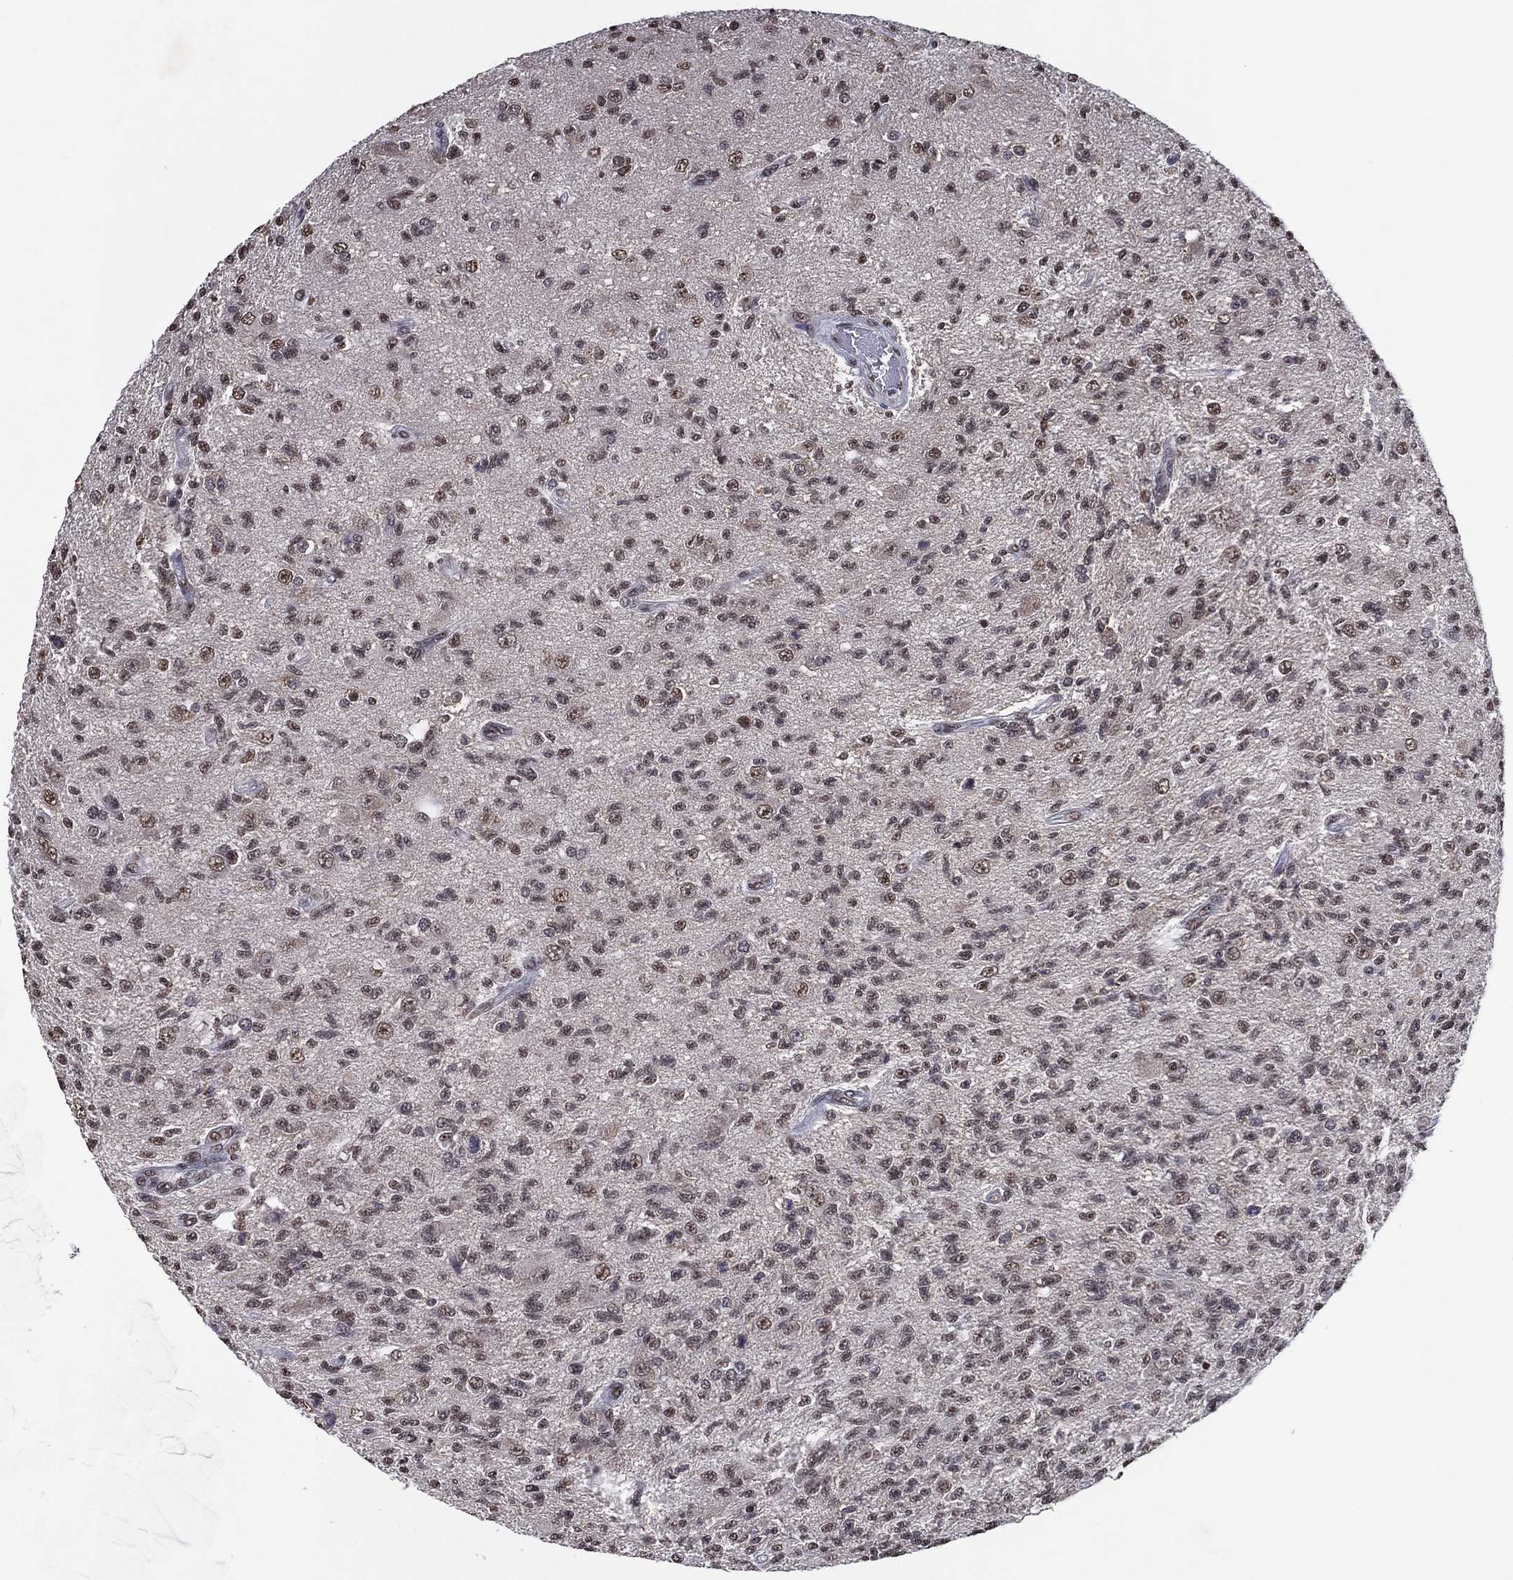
{"staining": {"intensity": "moderate", "quantity": "<25%", "location": "nuclear"}, "tissue": "glioma", "cell_type": "Tumor cells", "image_type": "cancer", "snomed": [{"axis": "morphology", "description": "Glioma, malignant, High grade"}, {"axis": "topography", "description": "Brain"}], "caption": "A brown stain shows moderate nuclear expression of a protein in malignant high-grade glioma tumor cells.", "gene": "ZBTB42", "patient": {"sex": "male", "age": 56}}